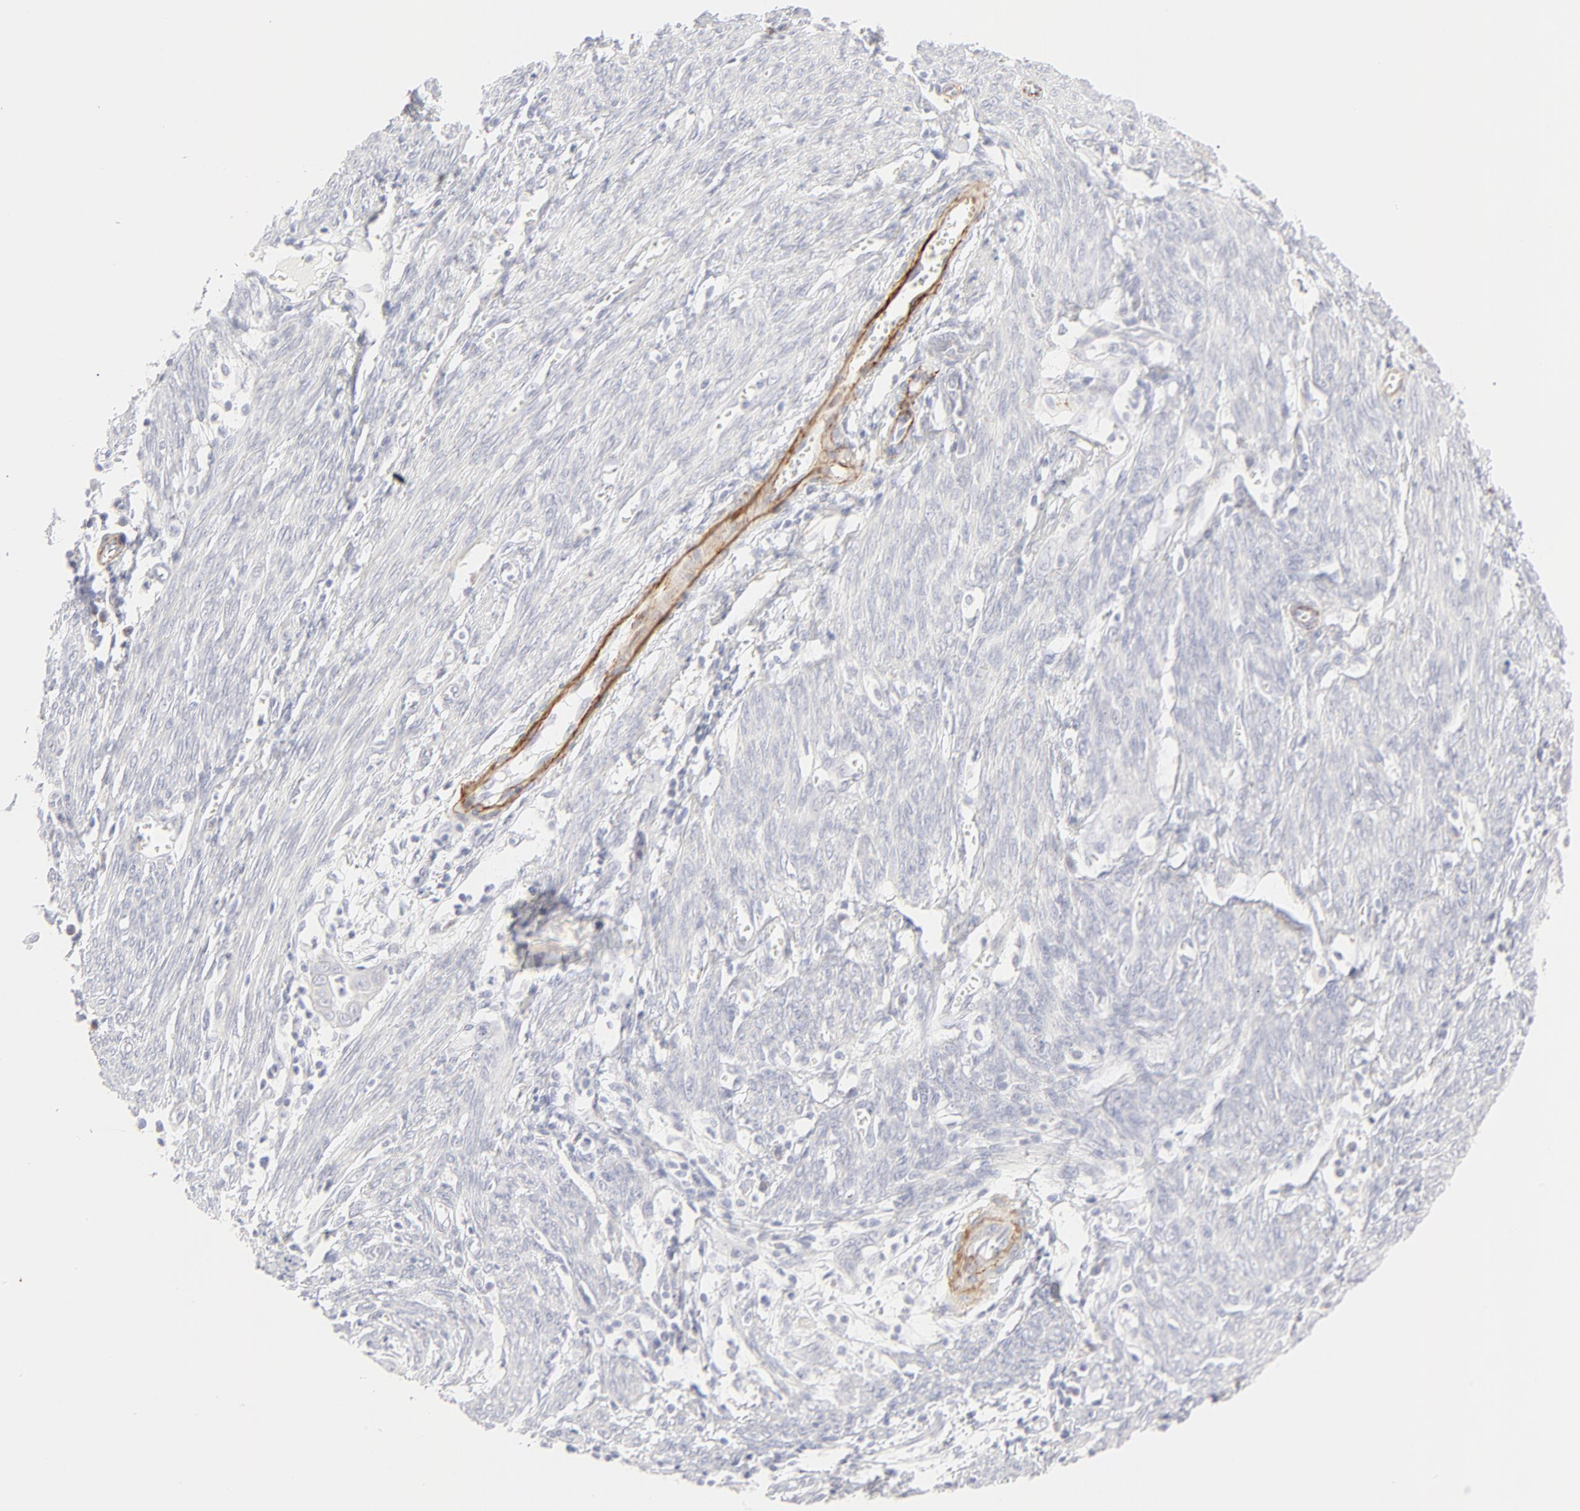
{"staining": {"intensity": "negative", "quantity": "none", "location": "none"}, "tissue": "endometrial cancer", "cell_type": "Tumor cells", "image_type": "cancer", "snomed": [{"axis": "morphology", "description": "Adenocarcinoma, NOS"}, {"axis": "topography", "description": "Endometrium"}], "caption": "IHC photomicrograph of neoplastic tissue: human endometrial cancer stained with DAB exhibits no significant protein expression in tumor cells.", "gene": "NPNT", "patient": {"sex": "female", "age": 66}}